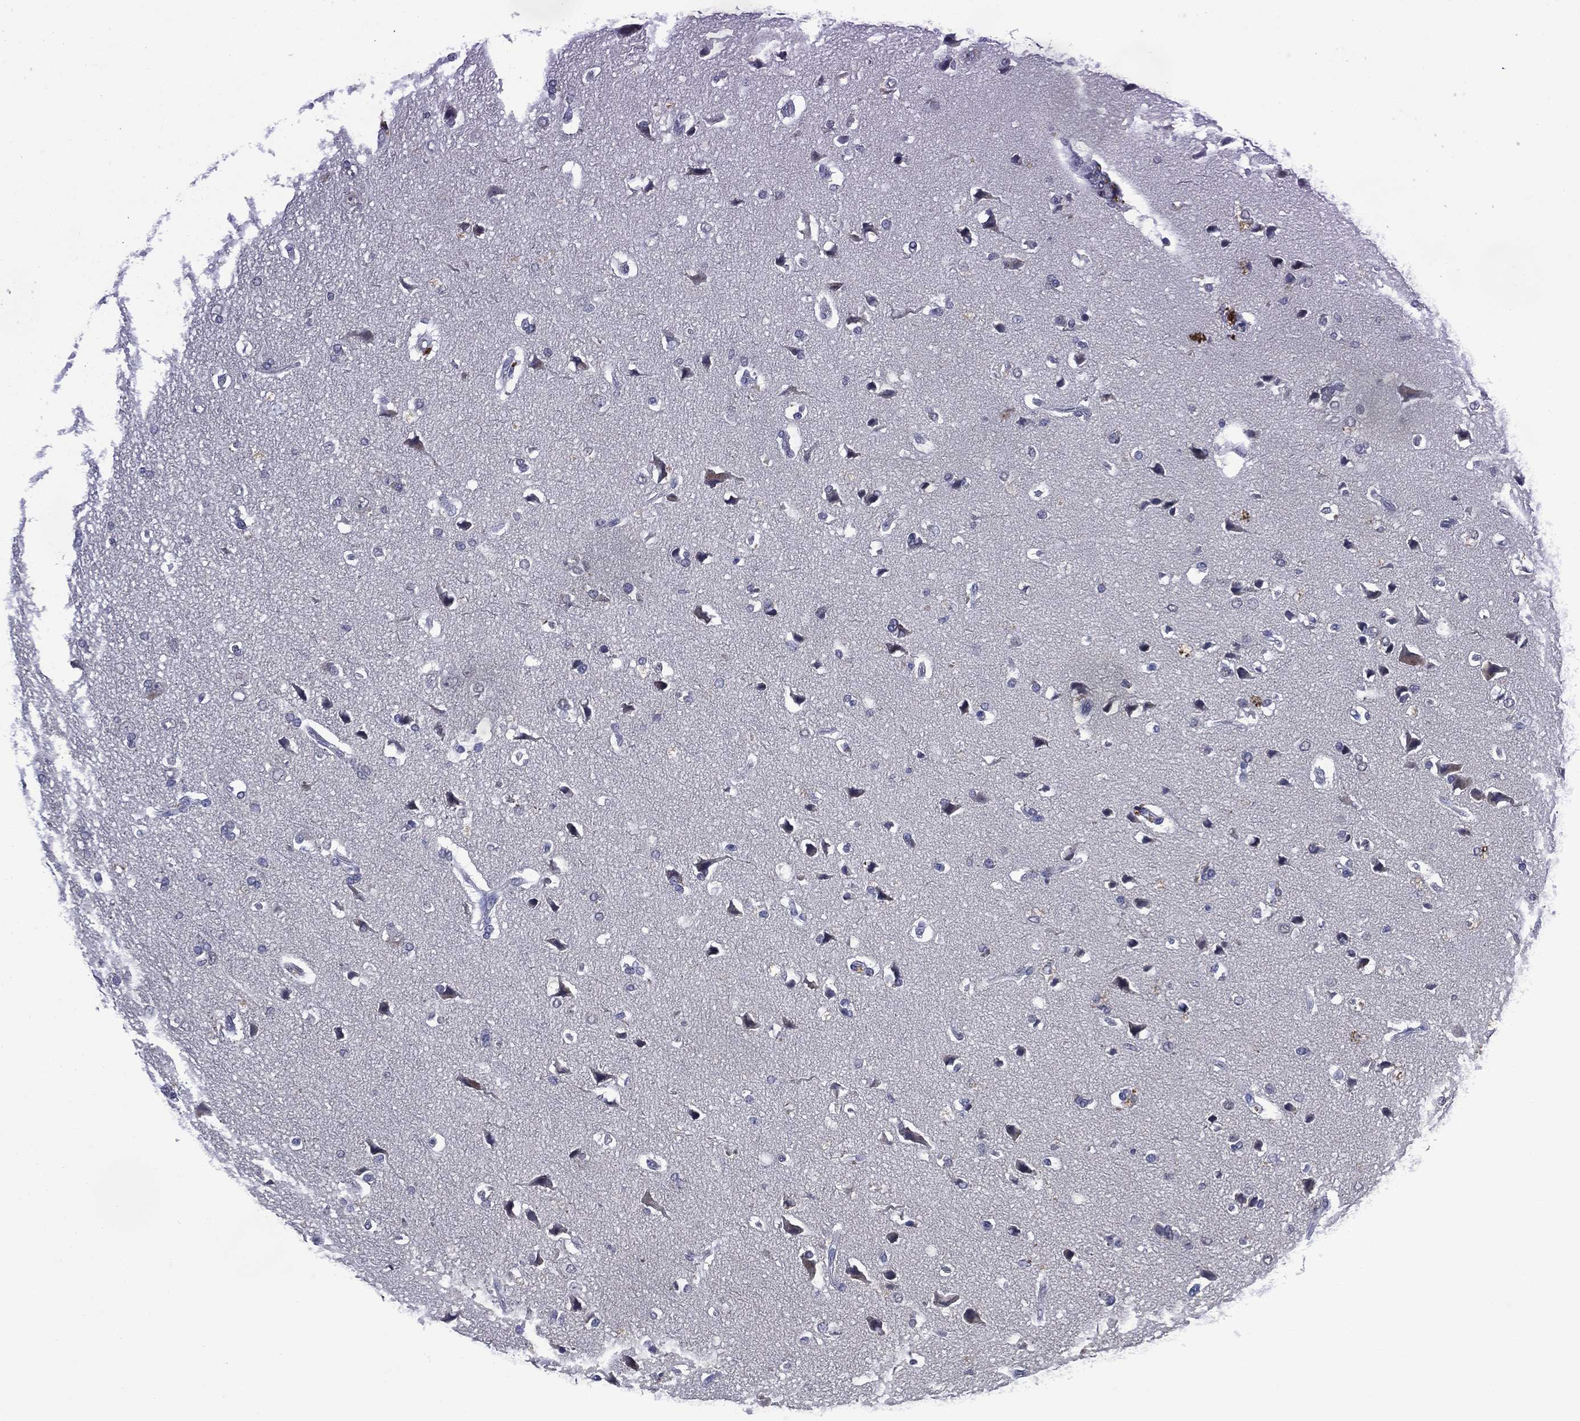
{"staining": {"intensity": "negative", "quantity": "none", "location": "none"}, "tissue": "glioma", "cell_type": "Tumor cells", "image_type": "cancer", "snomed": [{"axis": "morphology", "description": "Glioma, malignant, High grade"}, {"axis": "topography", "description": "Brain"}], "caption": "The image displays no significant expression in tumor cells of malignant glioma (high-grade).", "gene": "ASB10", "patient": {"sex": "female", "age": 63}}